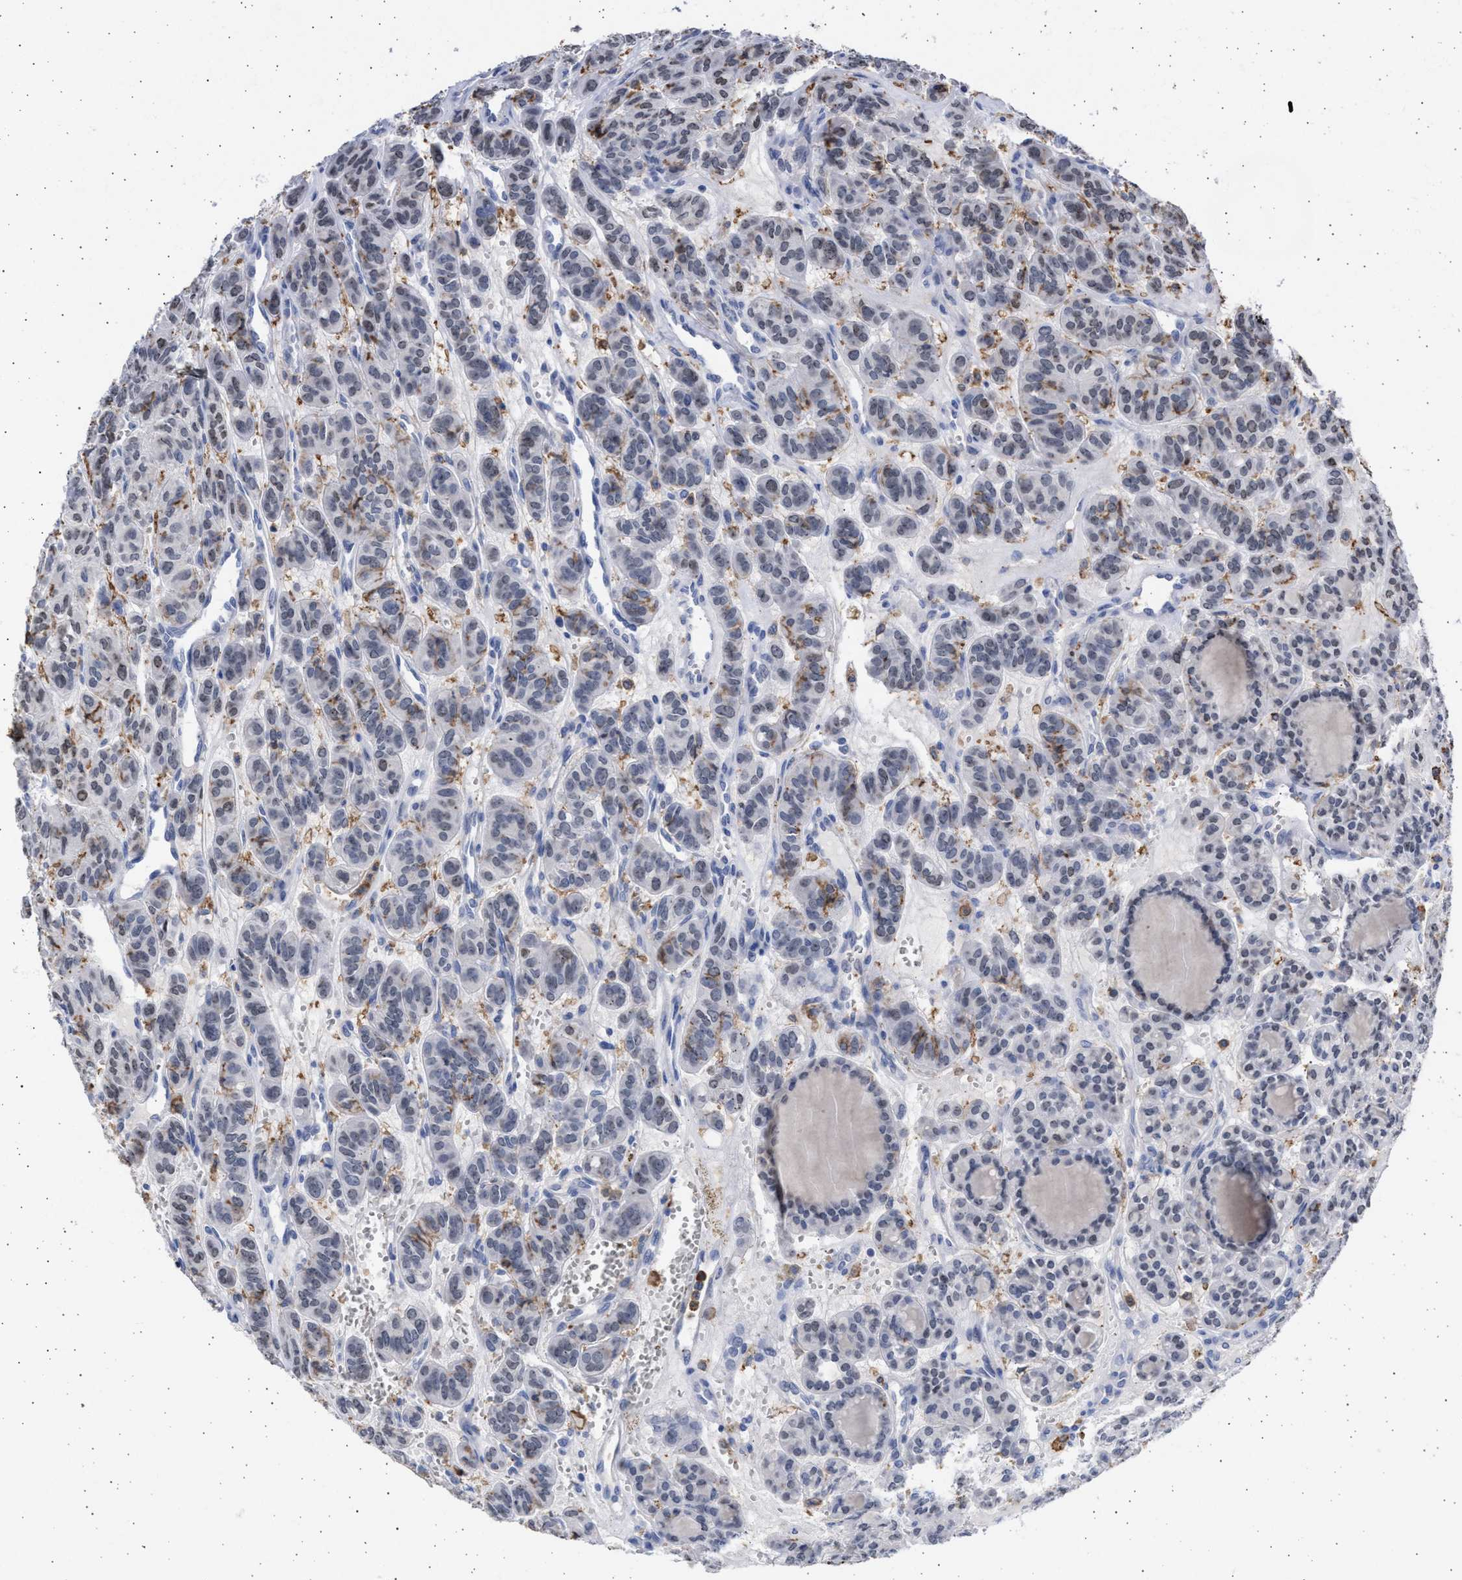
{"staining": {"intensity": "weak", "quantity": "25%-75%", "location": "nuclear"}, "tissue": "thyroid cancer", "cell_type": "Tumor cells", "image_type": "cancer", "snomed": [{"axis": "morphology", "description": "Follicular adenoma carcinoma, NOS"}, {"axis": "topography", "description": "Thyroid gland"}], "caption": "This is a micrograph of immunohistochemistry (IHC) staining of thyroid follicular adenoma carcinoma, which shows weak positivity in the nuclear of tumor cells.", "gene": "FCER1A", "patient": {"sex": "female", "age": 71}}